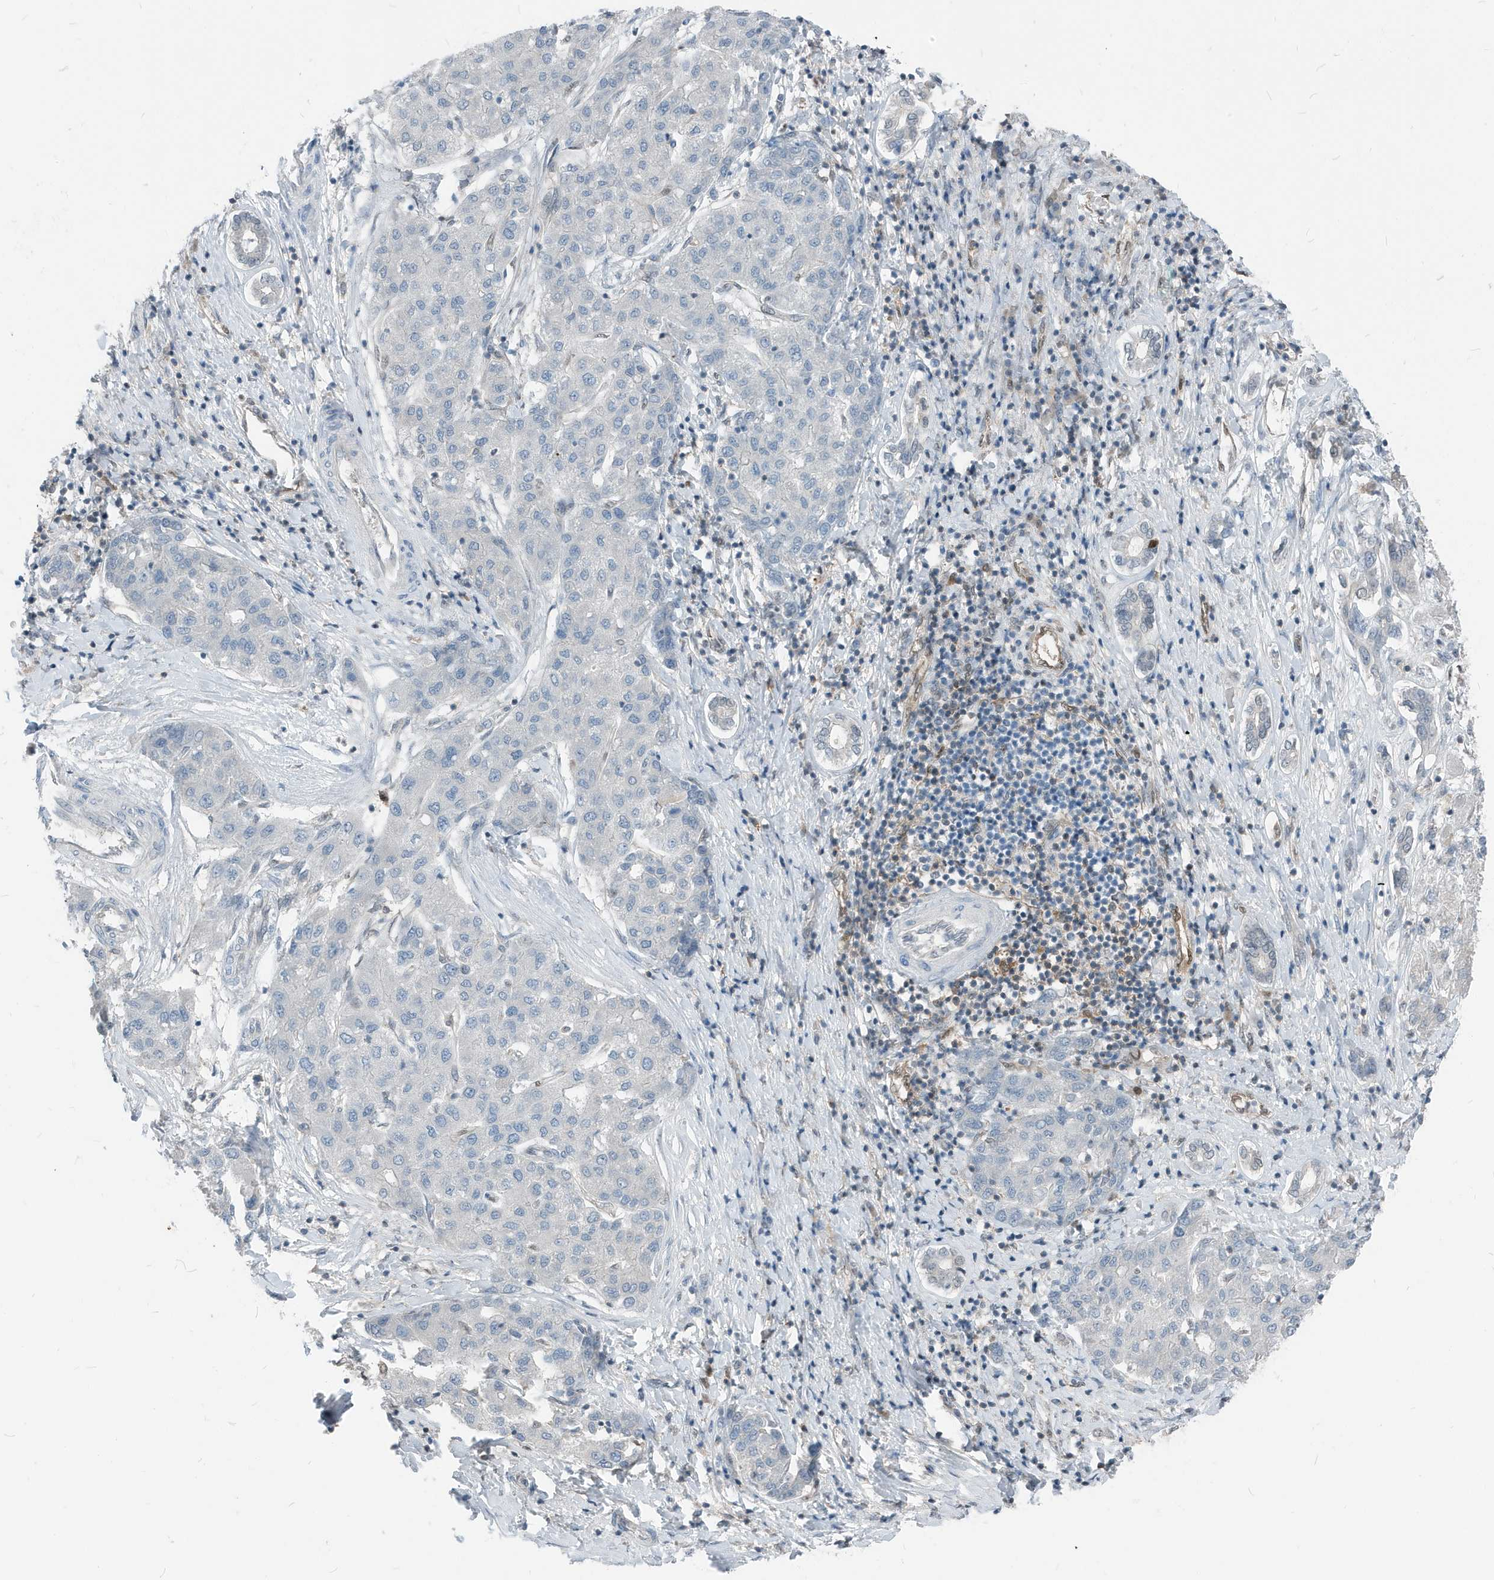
{"staining": {"intensity": "negative", "quantity": "none", "location": "none"}, "tissue": "liver cancer", "cell_type": "Tumor cells", "image_type": "cancer", "snomed": [{"axis": "morphology", "description": "Carcinoma, Hepatocellular, NOS"}, {"axis": "topography", "description": "Liver"}], "caption": "Histopathology image shows no protein expression in tumor cells of liver cancer (hepatocellular carcinoma) tissue.", "gene": "NCOA7", "patient": {"sex": "male", "age": 65}}